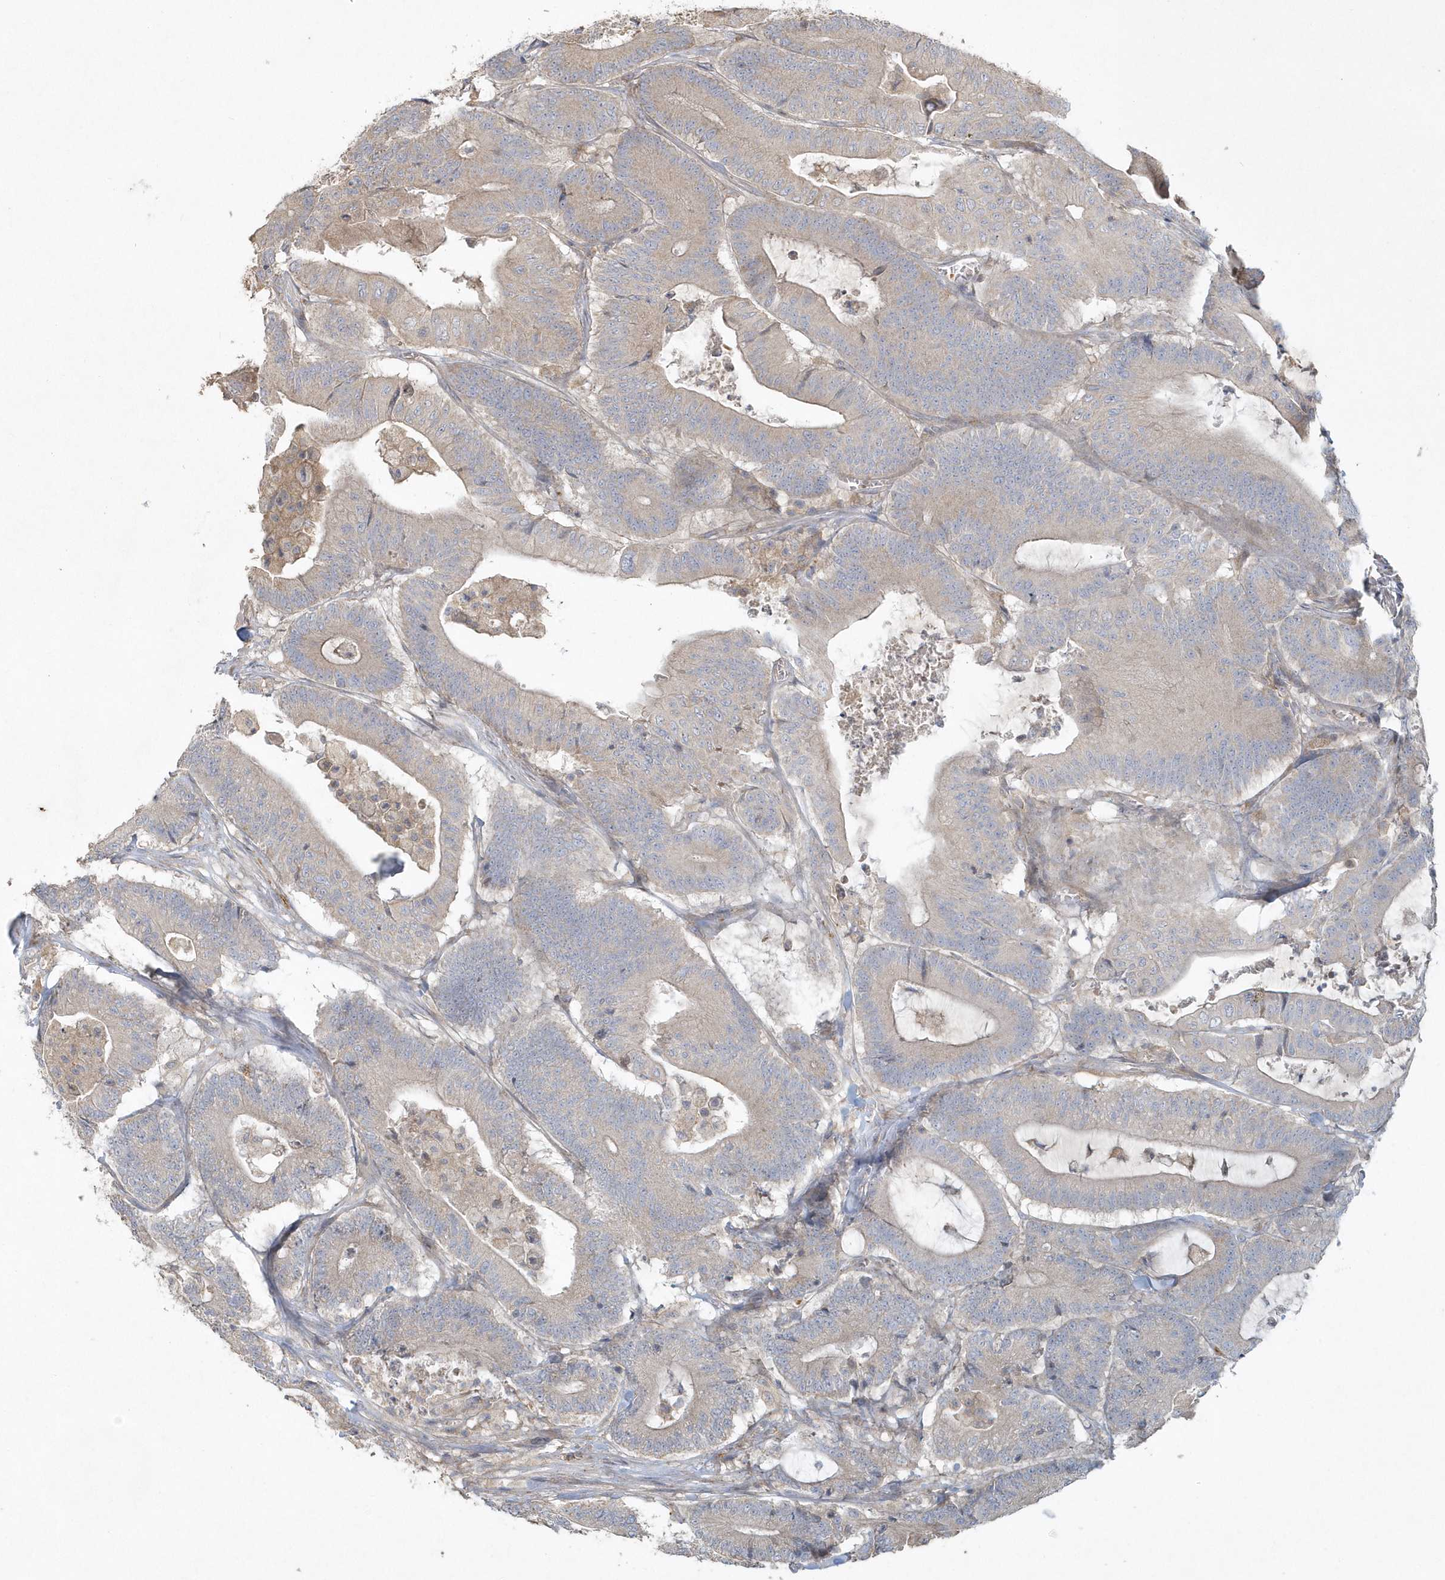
{"staining": {"intensity": "weak", "quantity": "<25%", "location": "cytoplasmic/membranous"}, "tissue": "colorectal cancer", "cell_type": "Tumor cells", "image_type": "cancer", "snomed": [{"axis": "morphology", "description": "Adenocarcinoma, NOS"}, {"axis": "topography", "description": "Colon"}], "caption": "Immunohistochemistry of human adenocarcinoma (colorectal) demonstrates no expression in tumor cells.", "gene": "BLTP3A", "patient": {"sex": "female", "age": 84}}